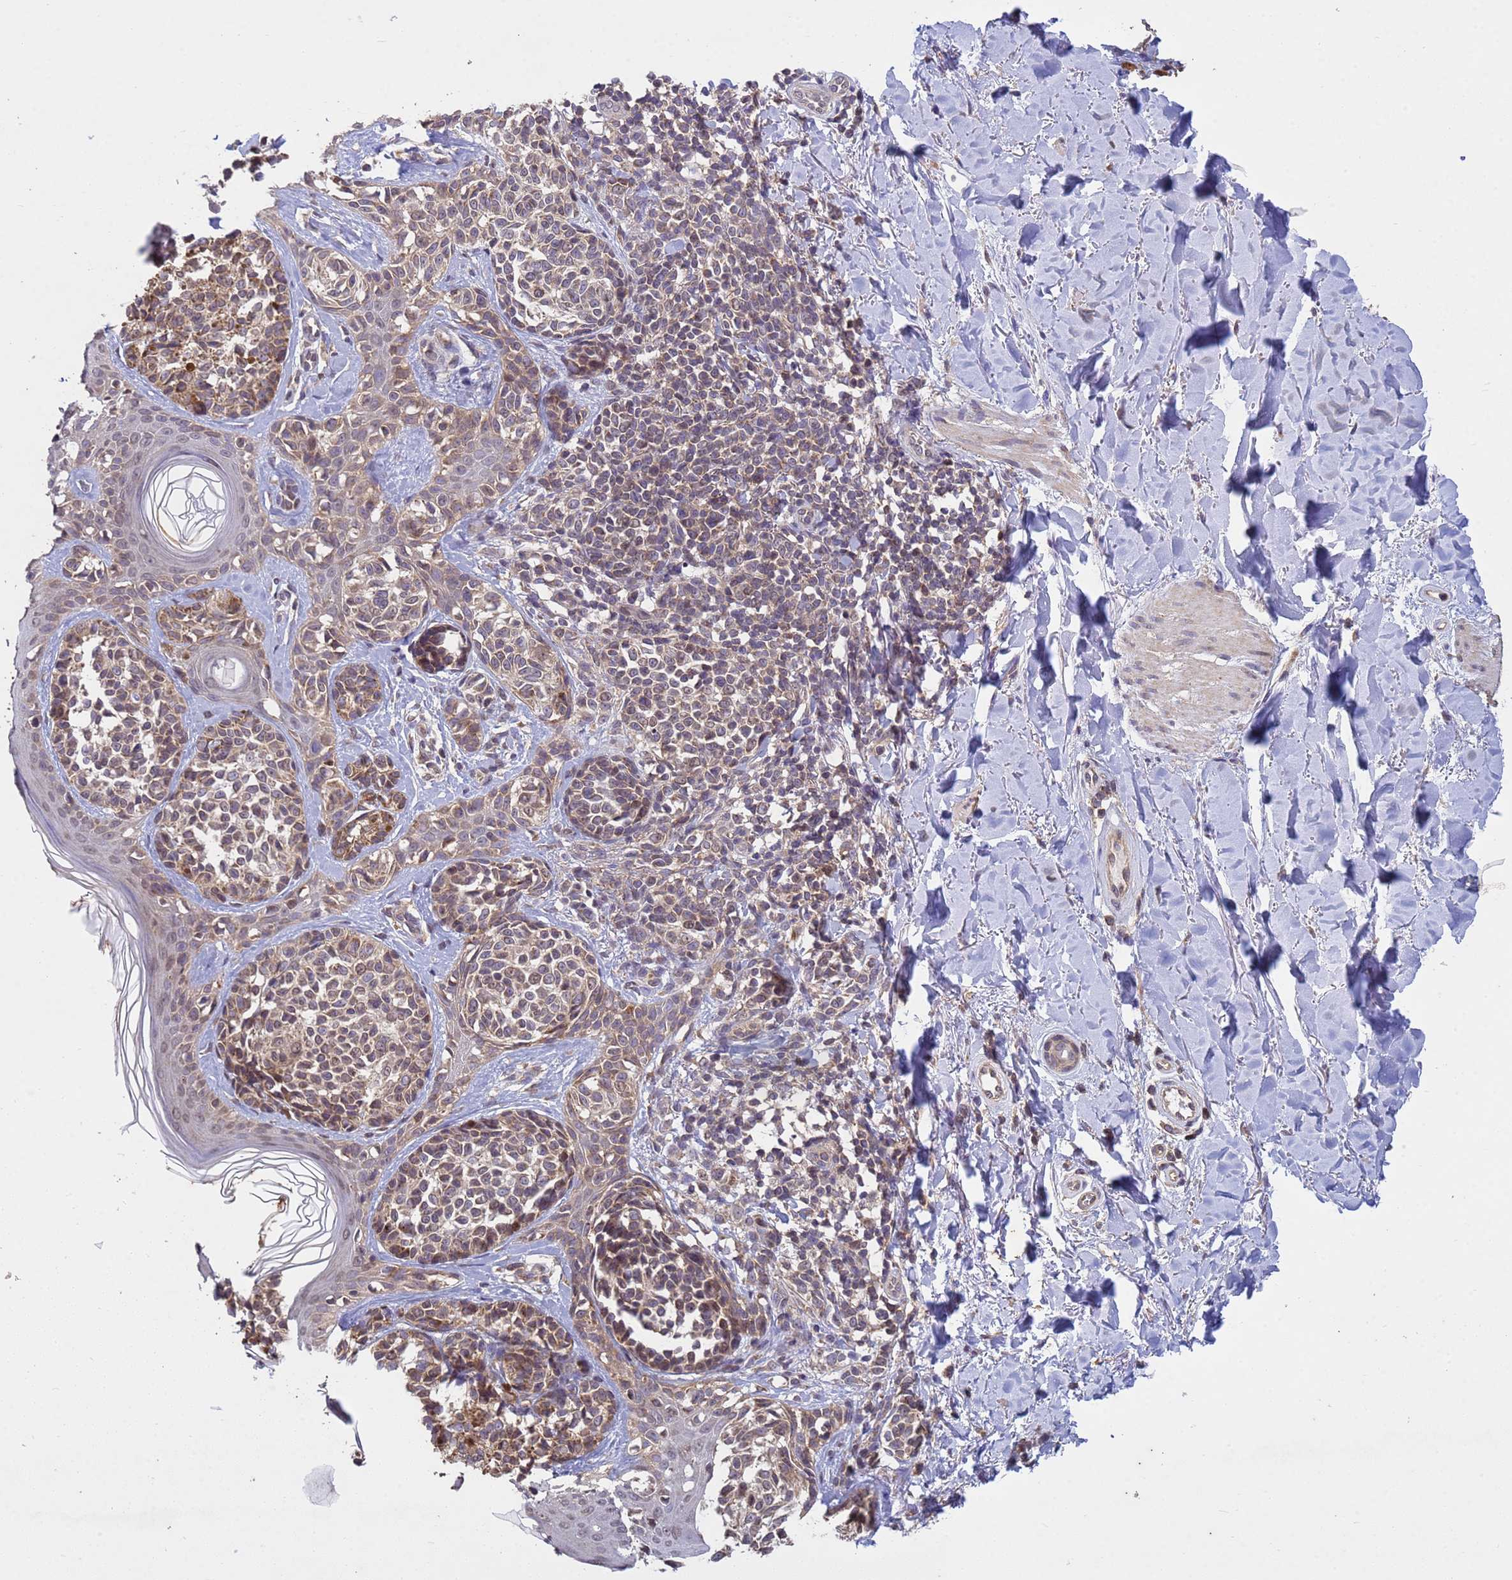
{"staining": {"intensity": "moderate", "quantity": ">75%", "location": "cytoplasmic/membranous"}, "tissue": "melanoma", "cell_type": "Tumor cells", "image_type": "cancer", "snomed": [{"axis": "morphology", "description": "Malignant melanoma, NOS"}, {"axis": "topography", "description": "Skin of upper extremity"}], "caption": "Malignant melanoma stained for a protein (brown) displays moderate cytoplasmic/membranous positive positivity in about >75% of tumor cells.", "gene": "P2RX7", "patient": {"sex": "male", "age": 40}}